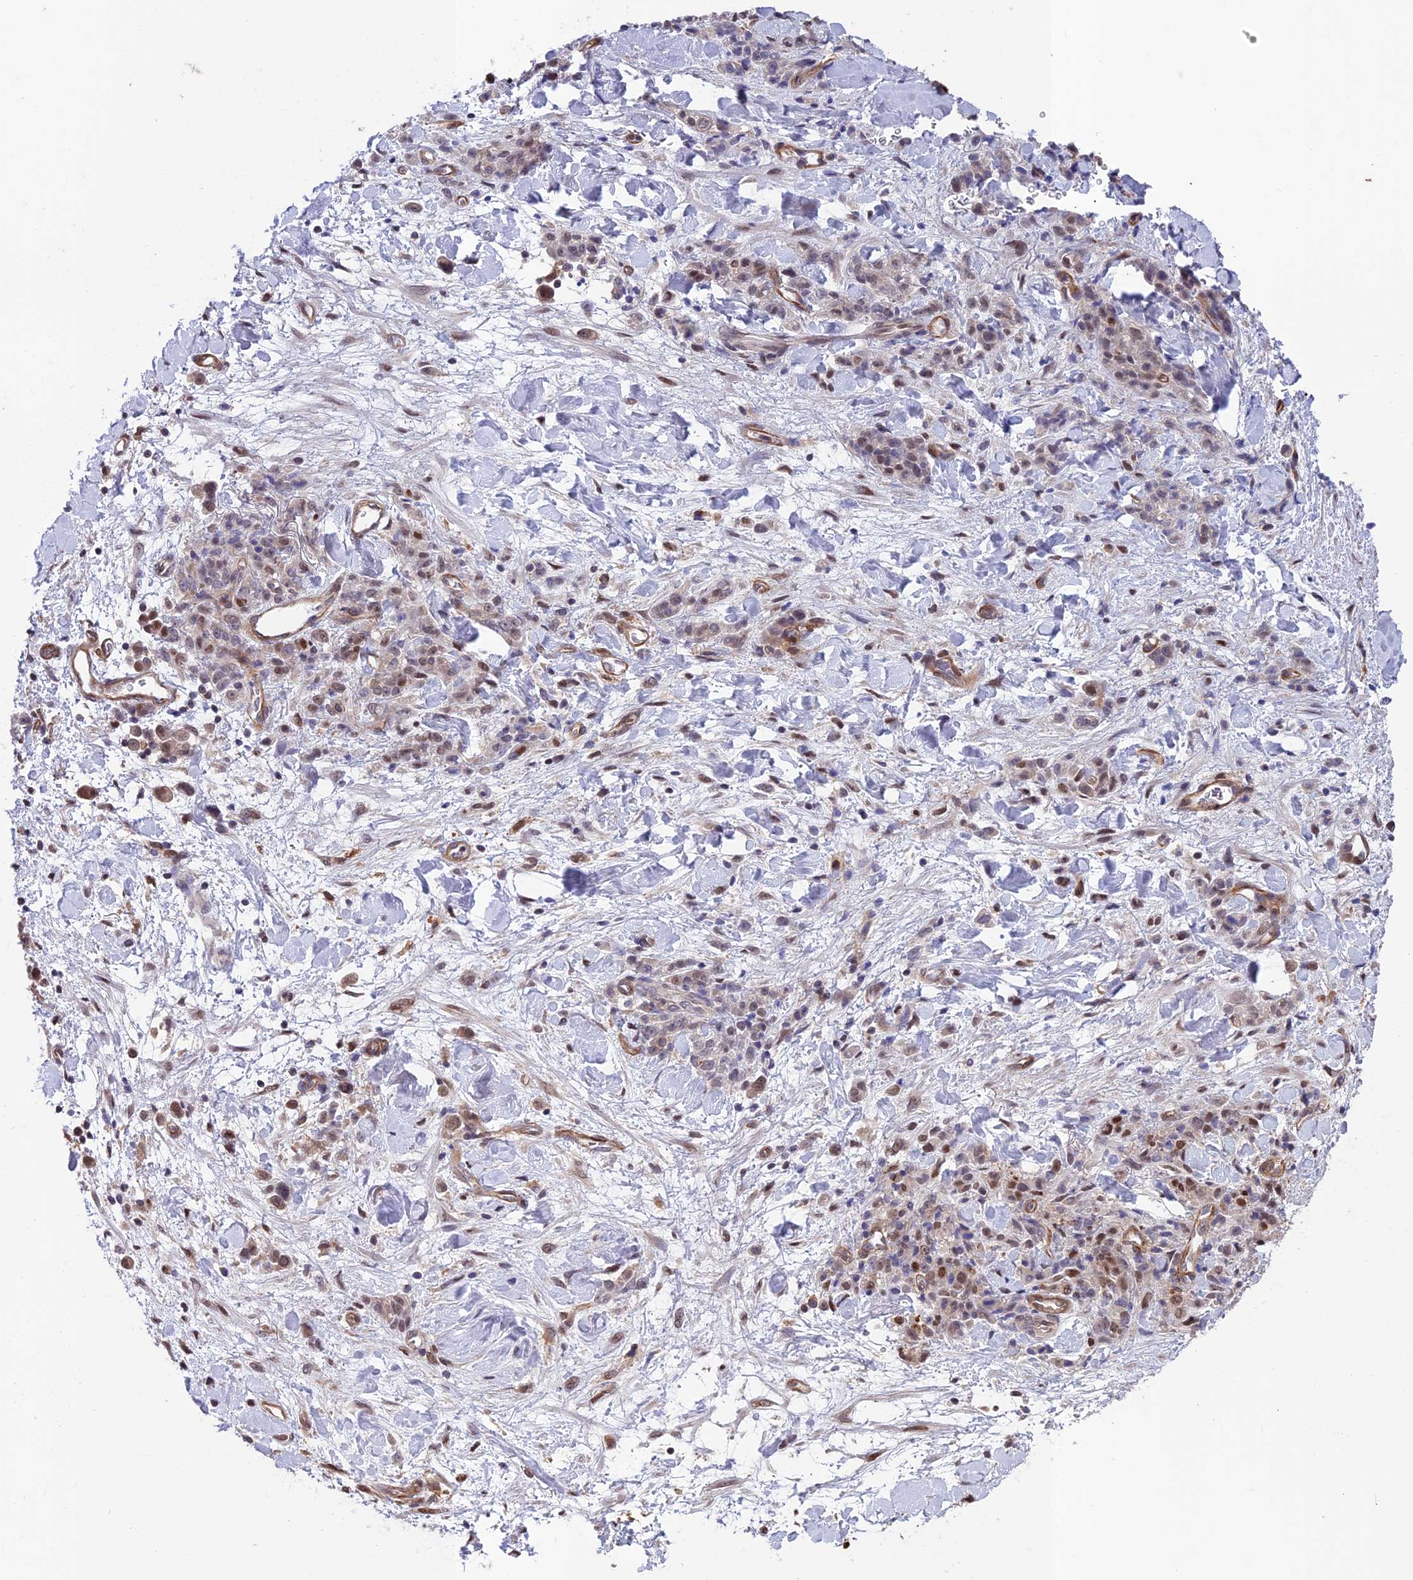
{"staining": {"intensity": "moderate", "quantity": "<25%", "location": "nuclear"}, "tissue": "stomach cancer", "cell_type": "Tumor cells", "image_type": "cancer", "snomed": [{"axis": "morphology", "description": "Normal tissue, NOS"}, {"axis": "morphology", "description": "Adenocarcinoma, NOS"}, {"axis": "topography", "description": "Stomach"}], "caption": "Brown immunohistochemical staining in stomach cancer reveals moderate nuclear positivity in about <25% of tumor cells.", "gene": "MAST2", "patient": {"sex": "male", "age": 82}}